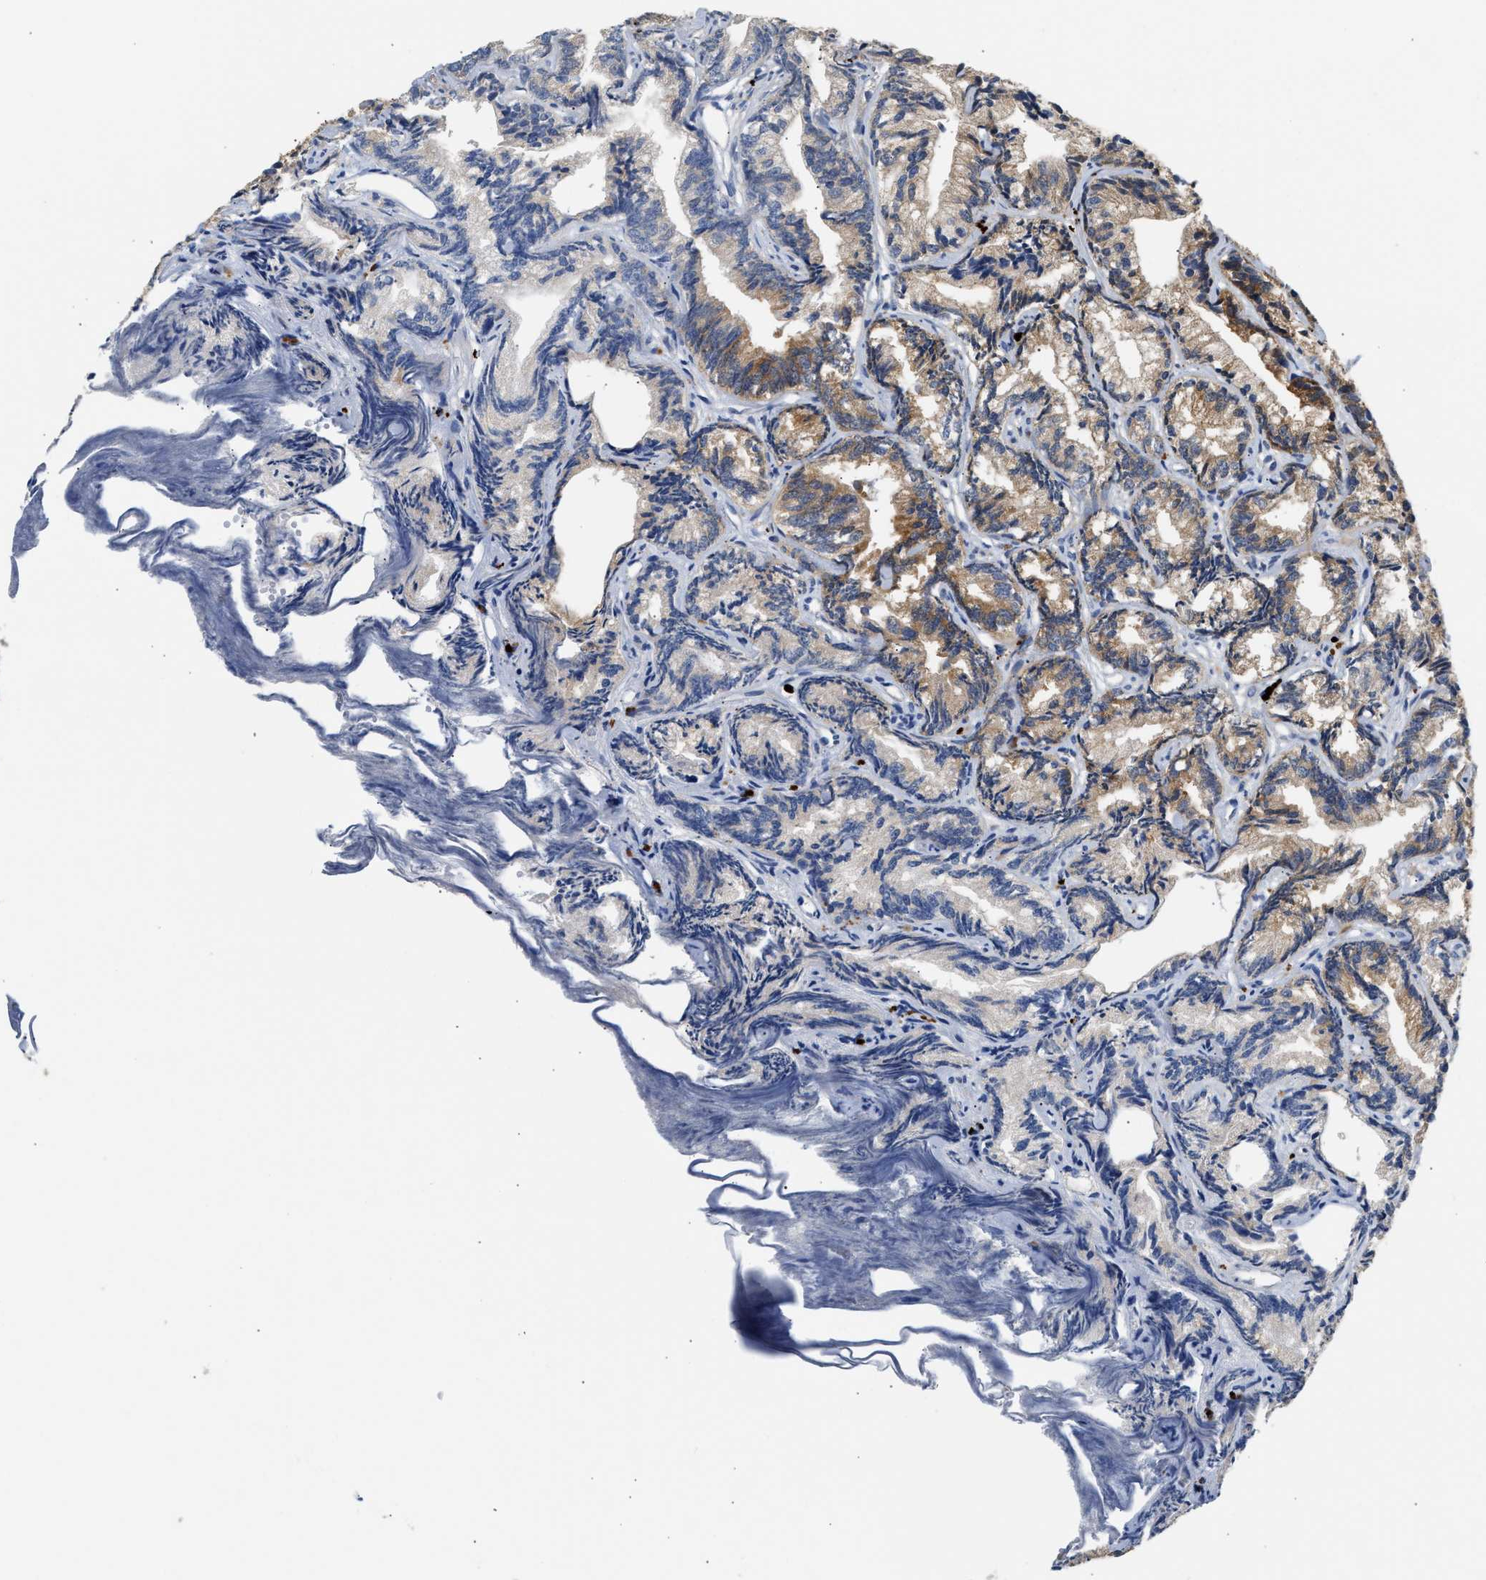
{"staining": {"intensity": "strong", "quantity": "25%-75%", "location": "cytoplasmic/membranous"}, "tissue": "prostate cancer", "cell_type": "Tumor cells", "image_type": "cancer", "snomed": [{"axis": "morphology", "description": "Adenocarcinoma, Low grade"}, {"axis": "topography", "description": "Prostate"}], "caption": "This histopathology image demonstrates prostate adenocarcinoma (low-grade) stained with immunohistochemistry (IHC) to label a protein in brown. The cytoplasmic/membranous of tumor cells show strong positivity for the protein. Nuclei are counter-stained blue.", "gene": "AMZ1", "patient": {"sex": "male", "age": 89}}